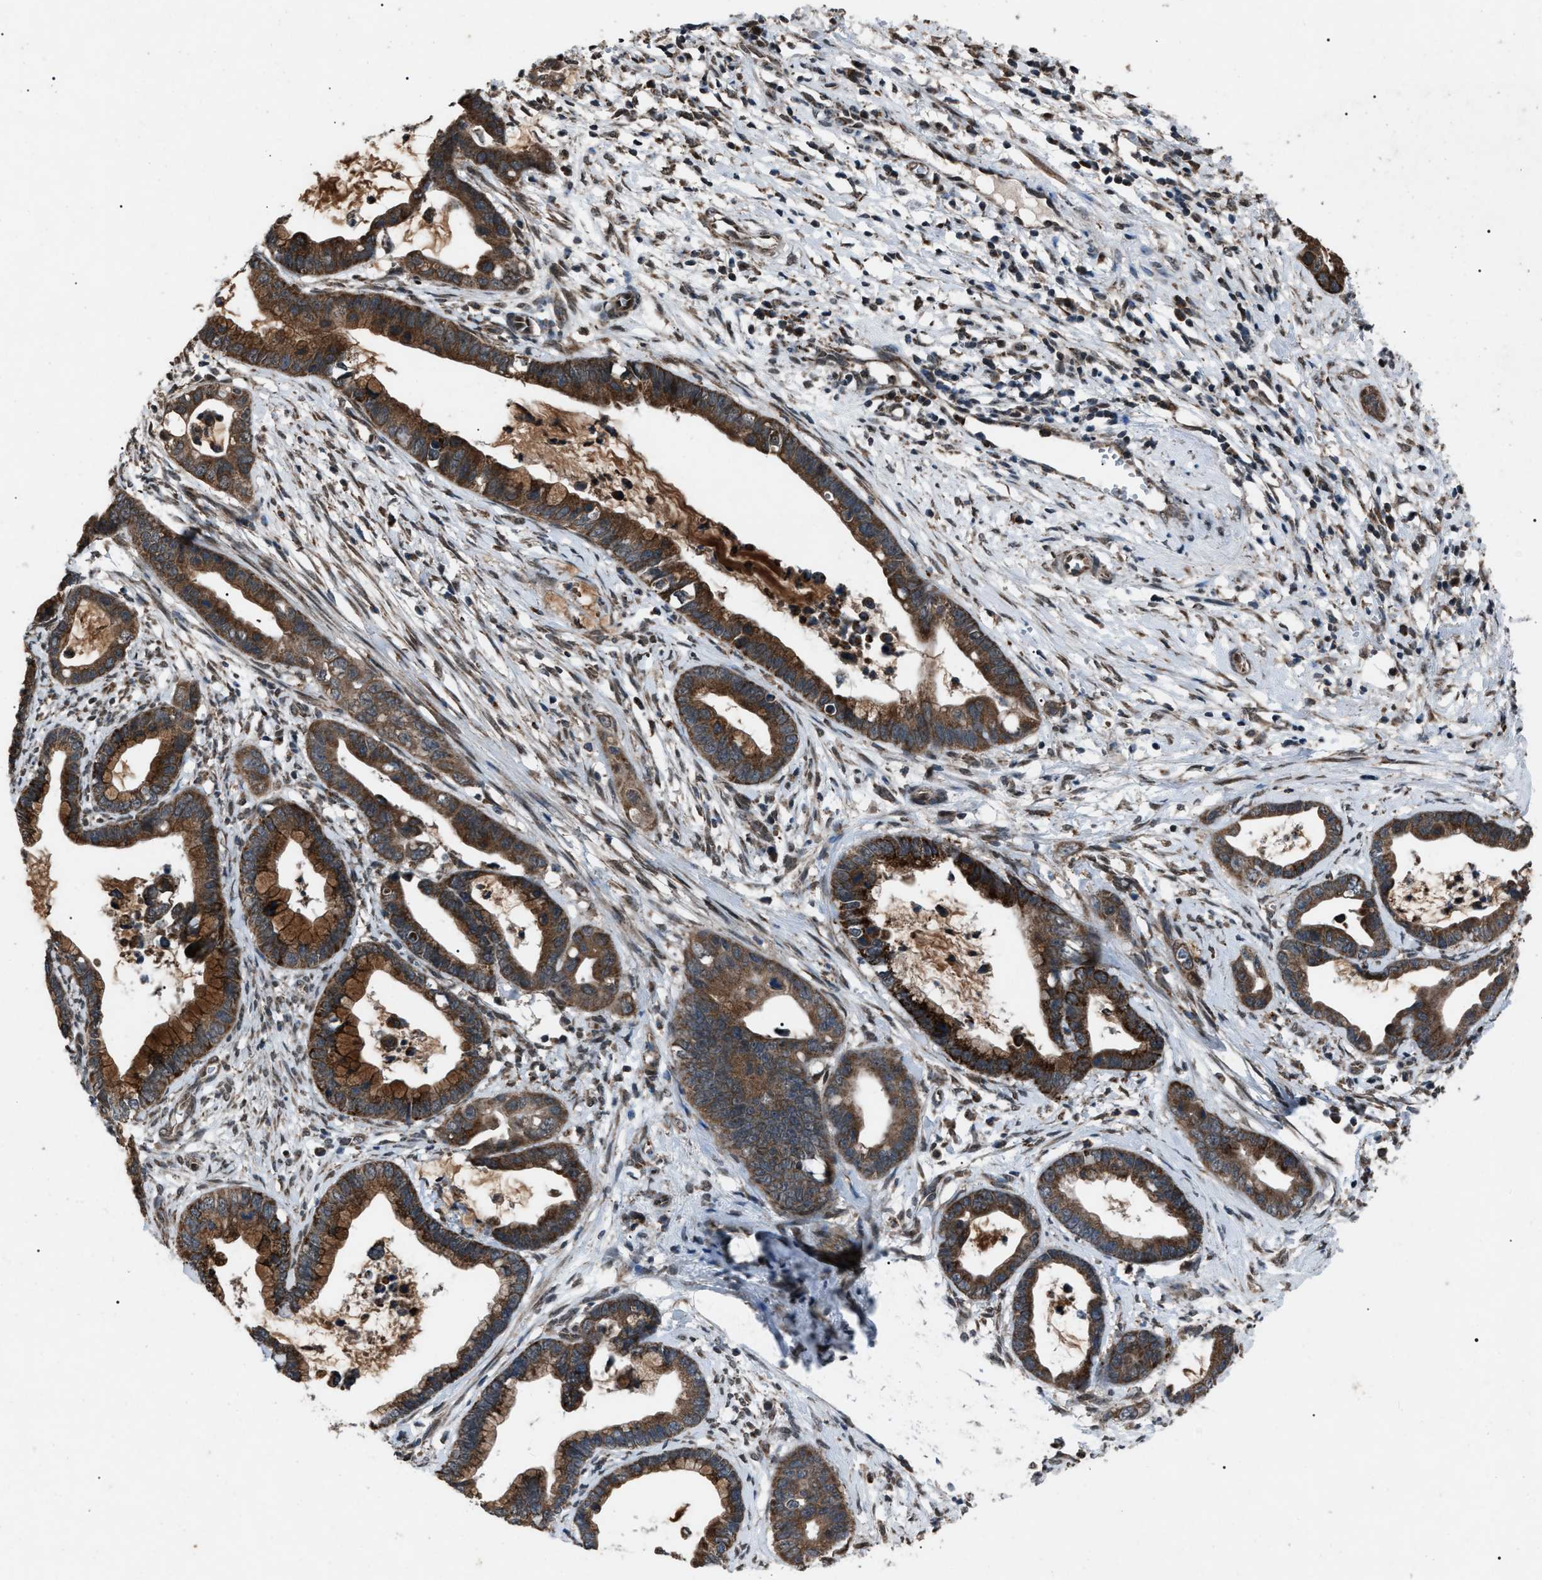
{"staining": {"intensity": "strong", "quantity": ">75%", "location": "cytoplasmic/membranous"}, "tissue": "cervical cancer", "cell_type": "Tumor cells", "image_type": "cancer", "snomed": [{"axis": "morphology", "description": "Adenocarcinoma, NOS"}, {"axis": "topography", "description": "Cervix"}], "caption": "Immunohistochemical staining of cervical adenocarcinoma exhibits high levels of strong cytoplasmic/membranous staining in about >75% of tumor cells.", "gene": "ZFAND2A", "patient": {"sex": "female", "age": 44}}